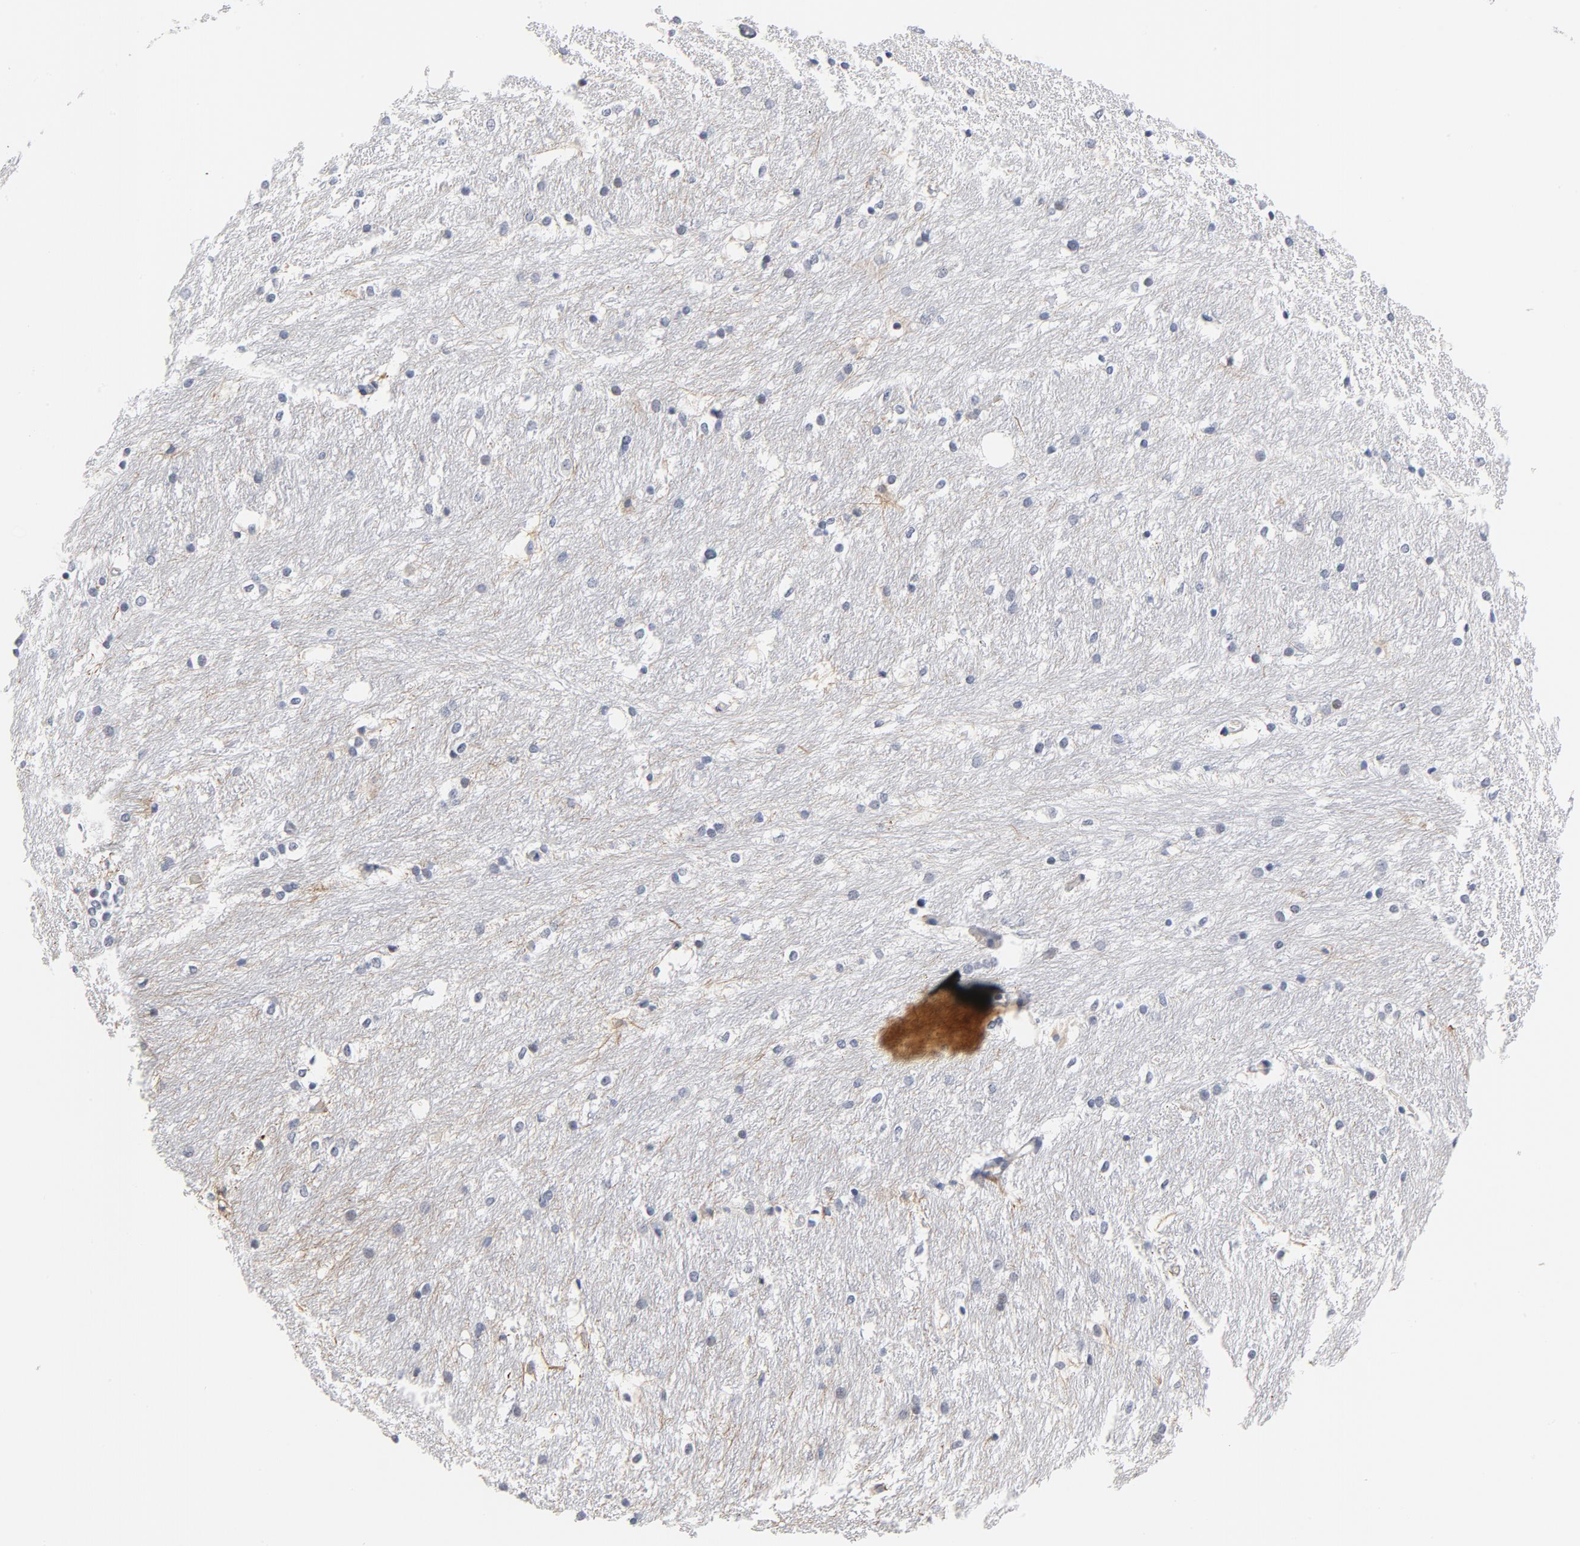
{"staining": {"intensity": "weak", "quantity": "25%-75%", "location": "cytoplasmic/membranous"}, "tissue": "caudate", "cell_type": "Glial cells", "image_type": "normal", "snomed": [{"axis": "morphology", "description": "Normal tissue, NOS"}, {"axis": "topography", "description": "Lateral ventricle wall"}], "caption": "Weak cytoplasmic/membranous staining is present in approximately 25%-75% of glial cells in normal caudate.", "gene": "KCNK13", "patient": {"sex": "female", "age": 19}}